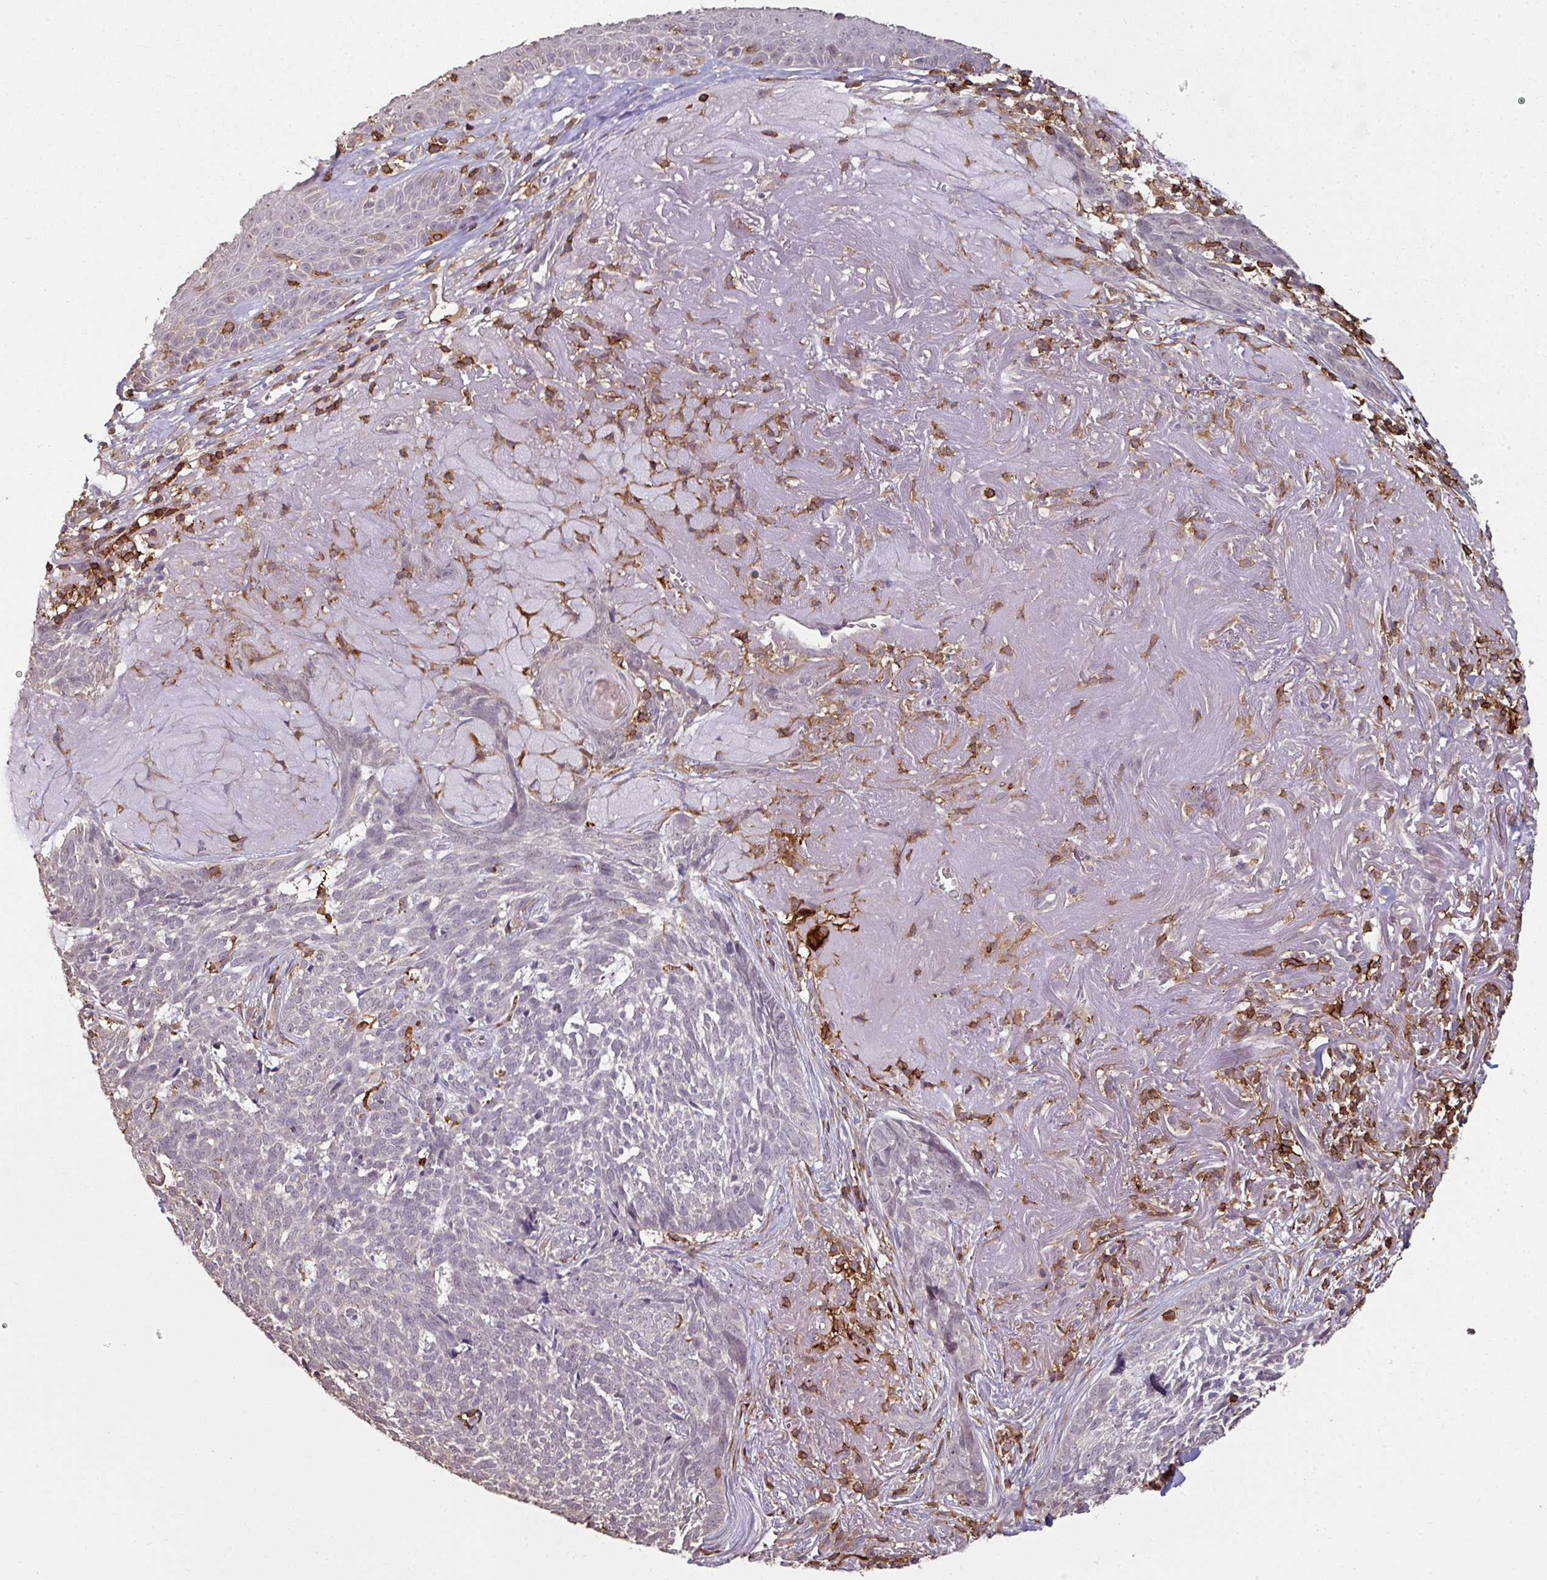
{"staining": {"intensity": "negative", "quantity": "none", "location": "none"}, "tissue": "skin cancer", "cell_type": "Tumor cells", "image_type": "cancer", "snomed": [{"axis": "morphology", "description": "Basal cell carcinoma"}, {"axis": "topography", "description": "Skin"}, {"axis": "topography", "description": "Skin of face"}], "caption": "Immunohistochemistry (IHC) of human skin cancer (basal cell carcinoma) shows no staining in tumor cells.", "gene": "OLFML2B", "patient": {"sex": "female", "age": 95}}